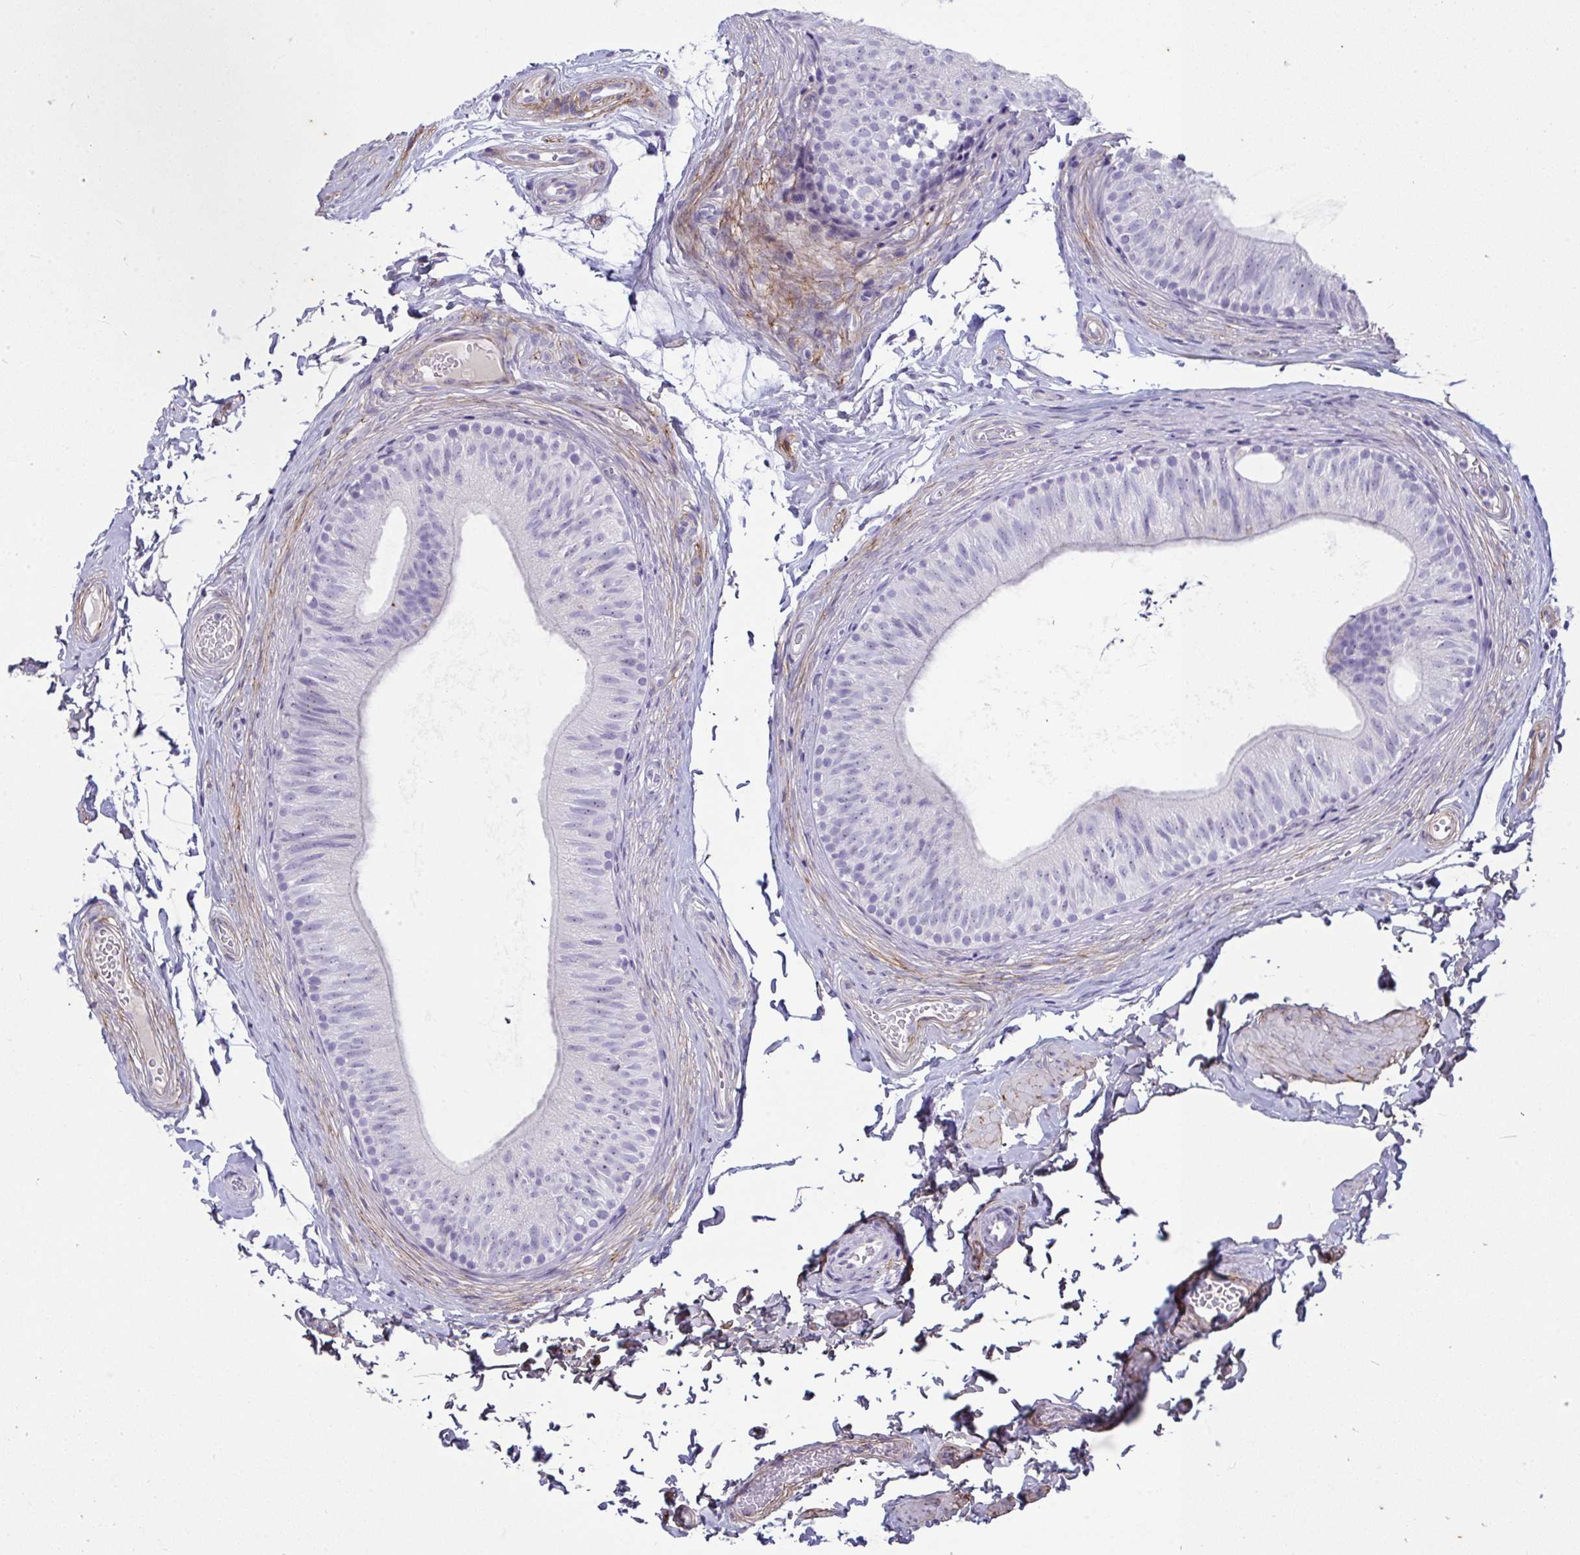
{"staining": {"intensity": "negative", "quantity": "none", "location": "none"}, "tissue": "epididymis", "cell_type": "Glandular cells", "image_type": "normal", "snomed": [{"axis": "morphology", "description": "Normal tissue, NOS"}, {"axis": "topography", "description": "Epididymis, spermatic cord, NOS"}, {"axis": "topography", "description": "Epididymis"}, {"axis": "topography", "description": "Peripheral nerve tissue"}], "caption": "Photomicrograph shows no protein expression in glandular cells of unremarkable epididymis.", "gene": "LHFPL6", "patient": {"sex": "male", "age": 29}}